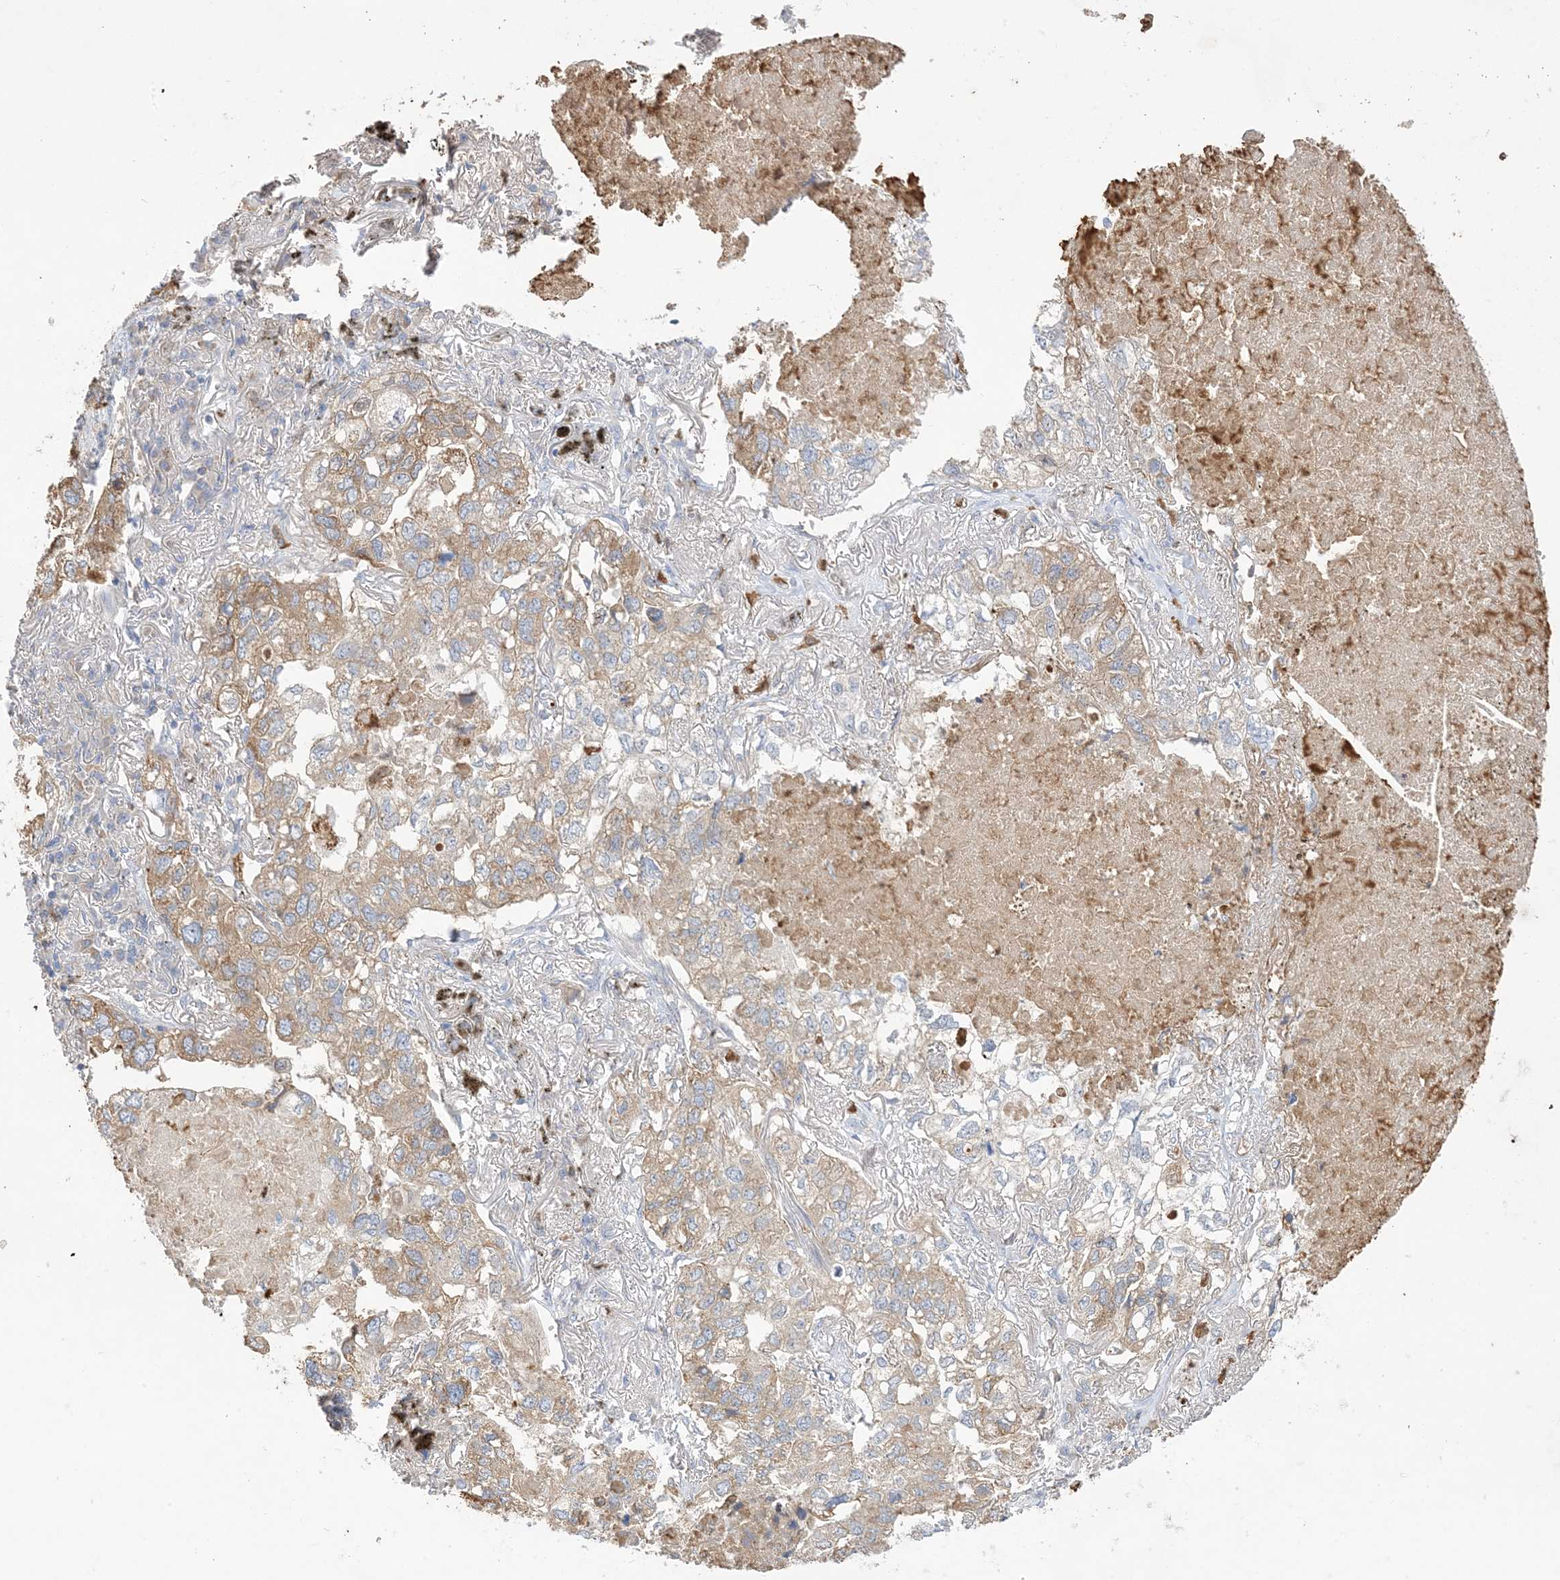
{"staining": {"intensity": "weak", "quantity": "25%-75%", "location": "cytoplasmic/membranous"}, "tissue": "lung cancer", "cell_type": "Tumor cells", "image_type": "cancer", "snomed": [{"axis": "morphology", "description": "Adenocarcinoma, NOS"}, {"axis": "topography", "description": "Lung"}], "caption": "The histopathology image demonstrates staining of lung cancer, revealing weak cytoplasmic/membranous protein expression (brown color) within tumor cells.", "gene": "DPP9", "patient": {"sex": "male", "age": 65}}